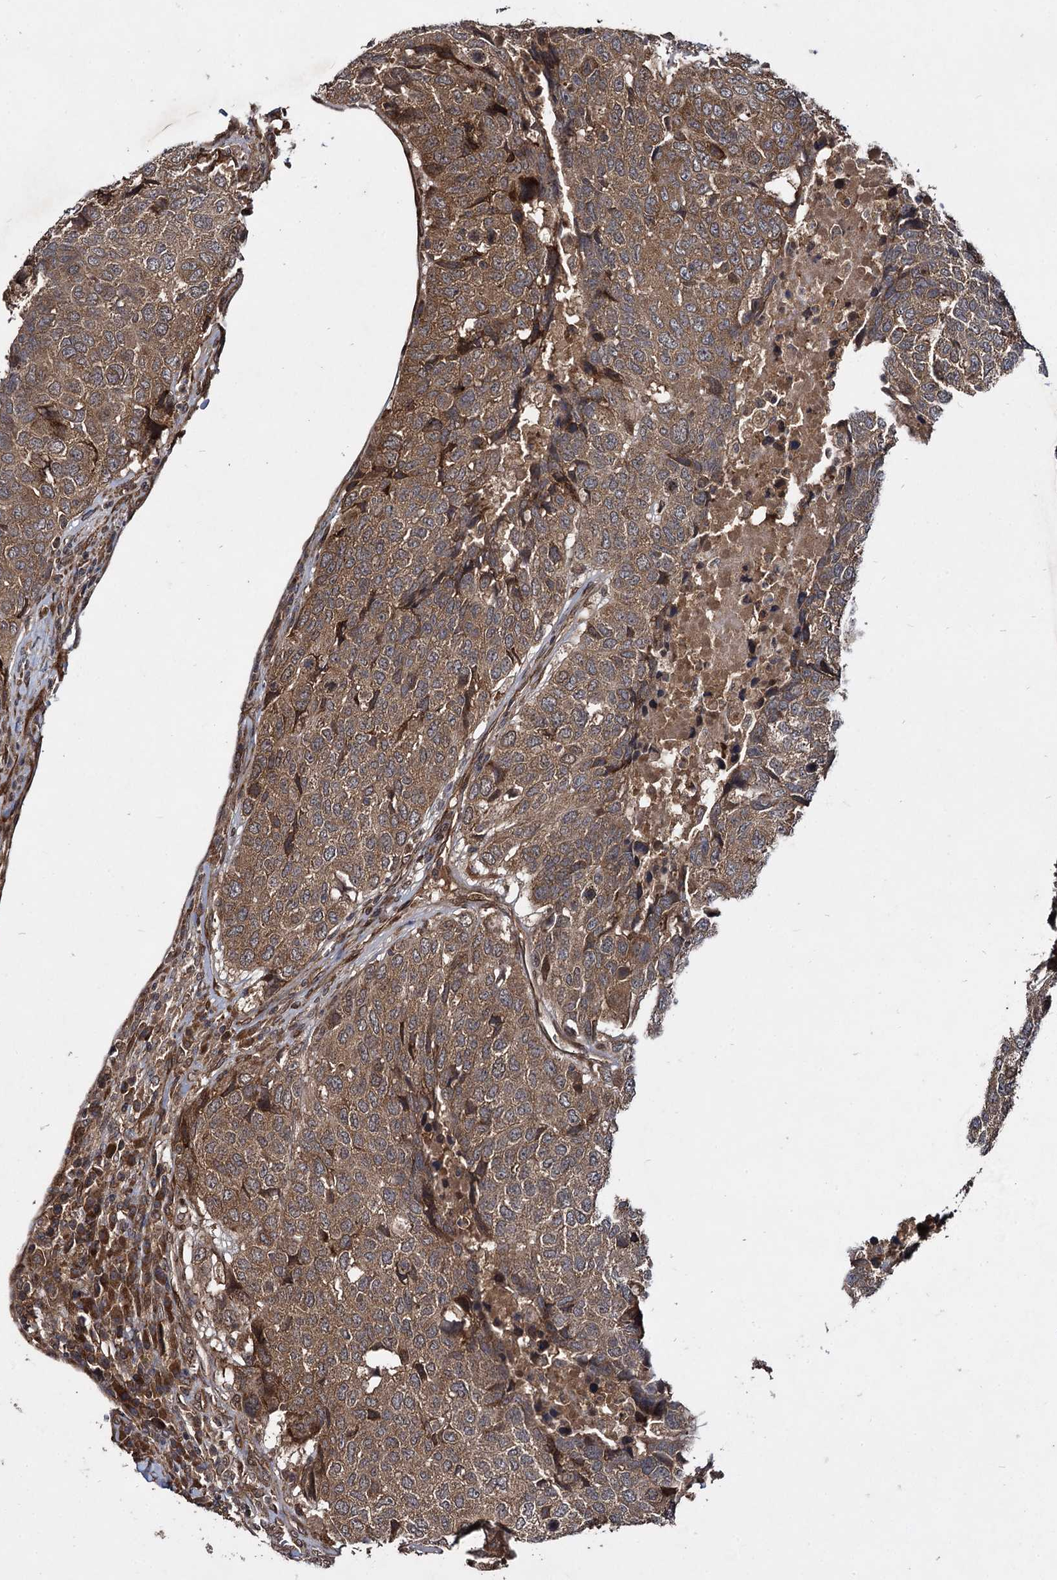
{"staining": {"intensity": "moderate", "quantity": ">75%", "location": "cytoplasmic/membranous"}, "tissue": "head and neck cancer", "cell_type": "Tumor cells", "image_type": "cancer", "snomed": [{"axis": "morphology", "description": "Squamous cell carcinoma, NOS"}, {"axis": "topography", "description": "Head-Neck"}], "caption": "DAB (3,3'-diaminobenzidine) immunohistochemical staining of human head and neck cancer (squamous cell carcinoma) shows moderate cytoplasmic/membranous protein positivity in approximately >75% of tumor cells. The protein of interest is shown in brown color, while the nuclei are stained blue.", "gene": "DCP1B", "patient": {"sex": "male", "age": 66}}